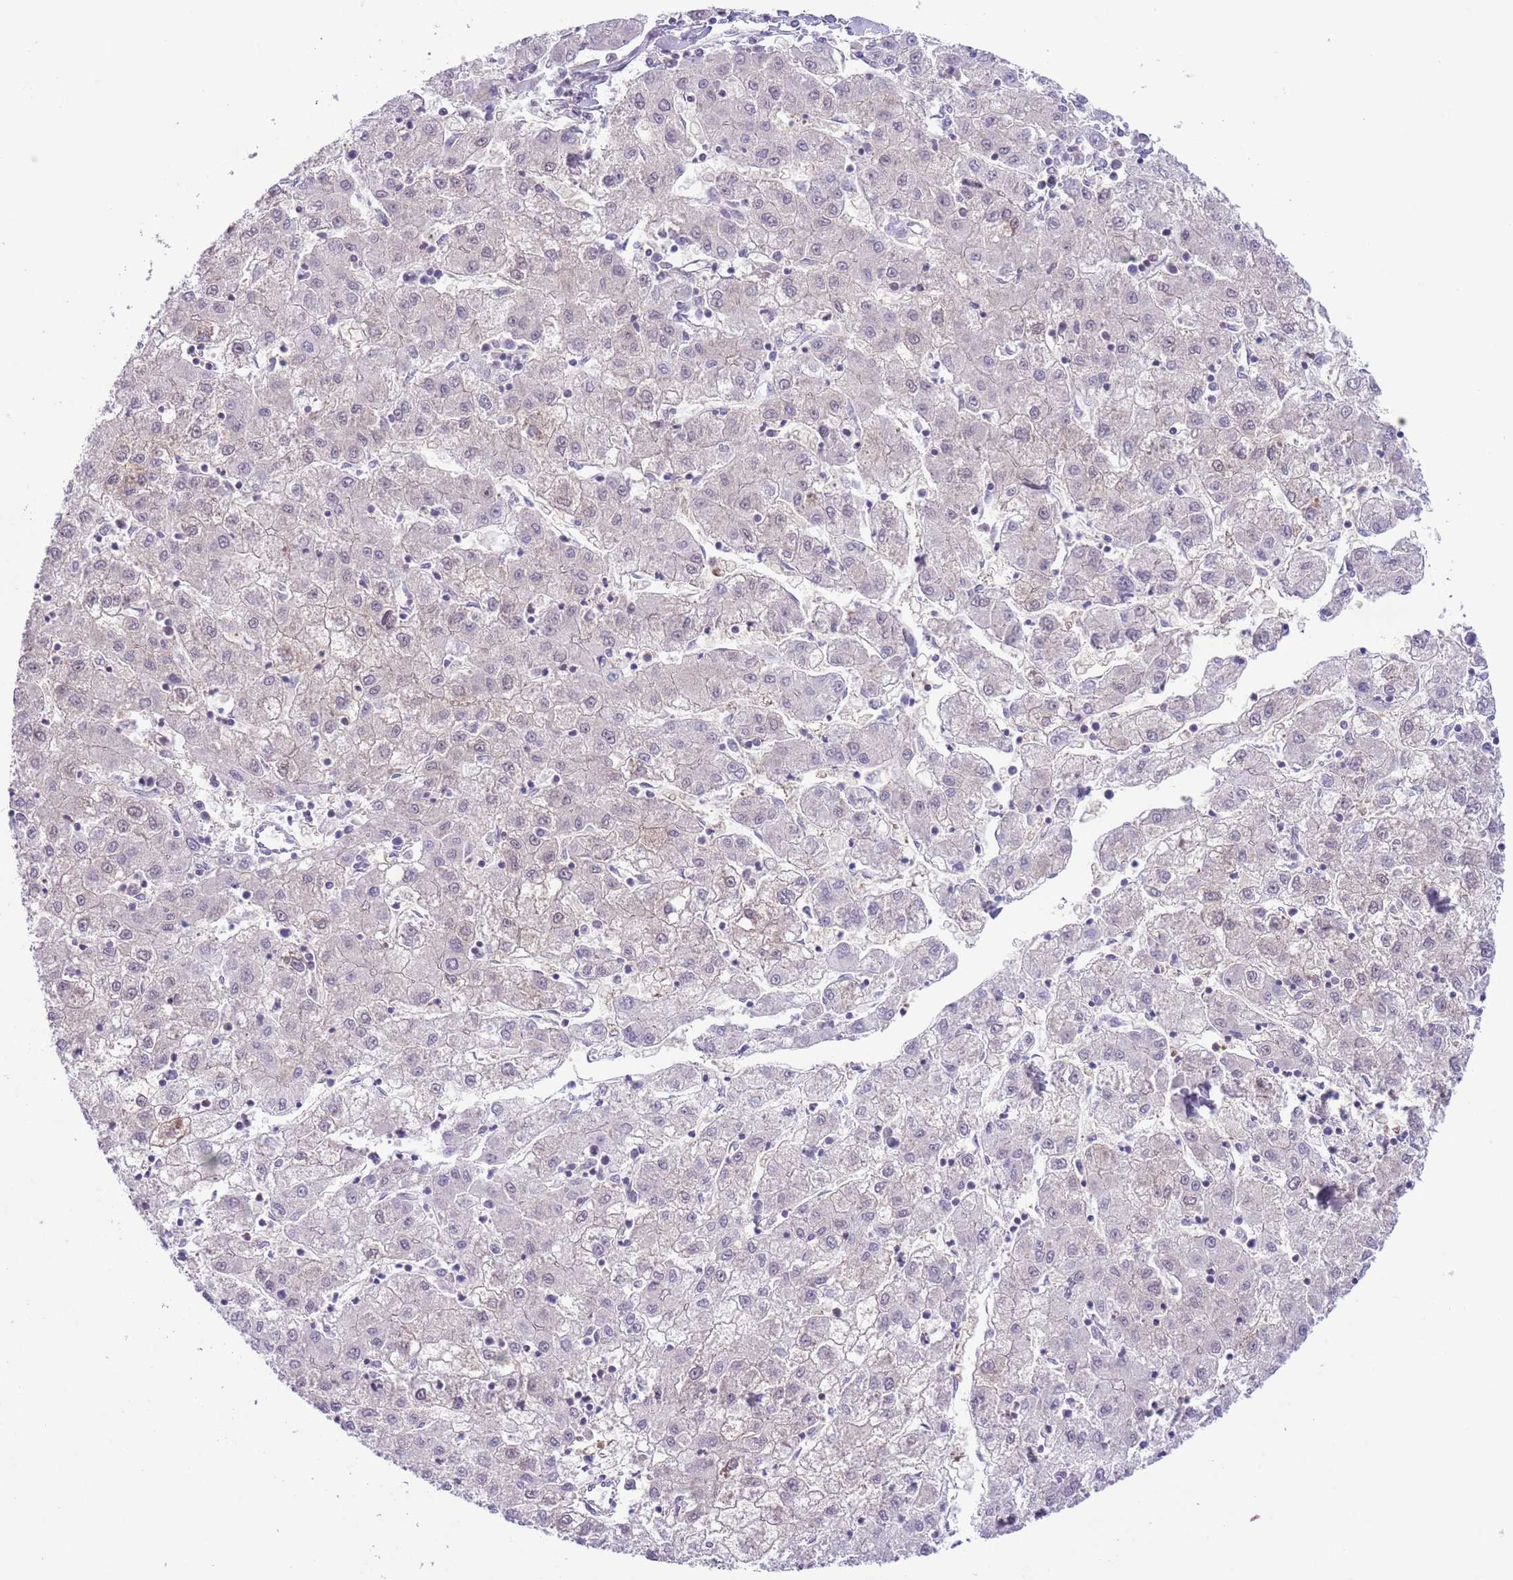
{"staining": {"intensity": "negative", "quantity": "none", "location": "none"}, "tissue": "liver cancer", "cell_type": "Tumor cells", "image_type": "cancer", "snomed": [{"axis": "morphology", "description": "Carcinoma, Hepatocellular, NOS"}, {"axis": "topography", "description": "Liver"}], "caption": "IHC of human liver hepatocellular carcinoma displays no staining in tumor cells. Brightfield microscopy of IHC stained with DAB (brown) and hematoxylin (blue), captured at high magnification.", "gene": "HDHD2", "patient": {"sex": "male", "age": 72}}